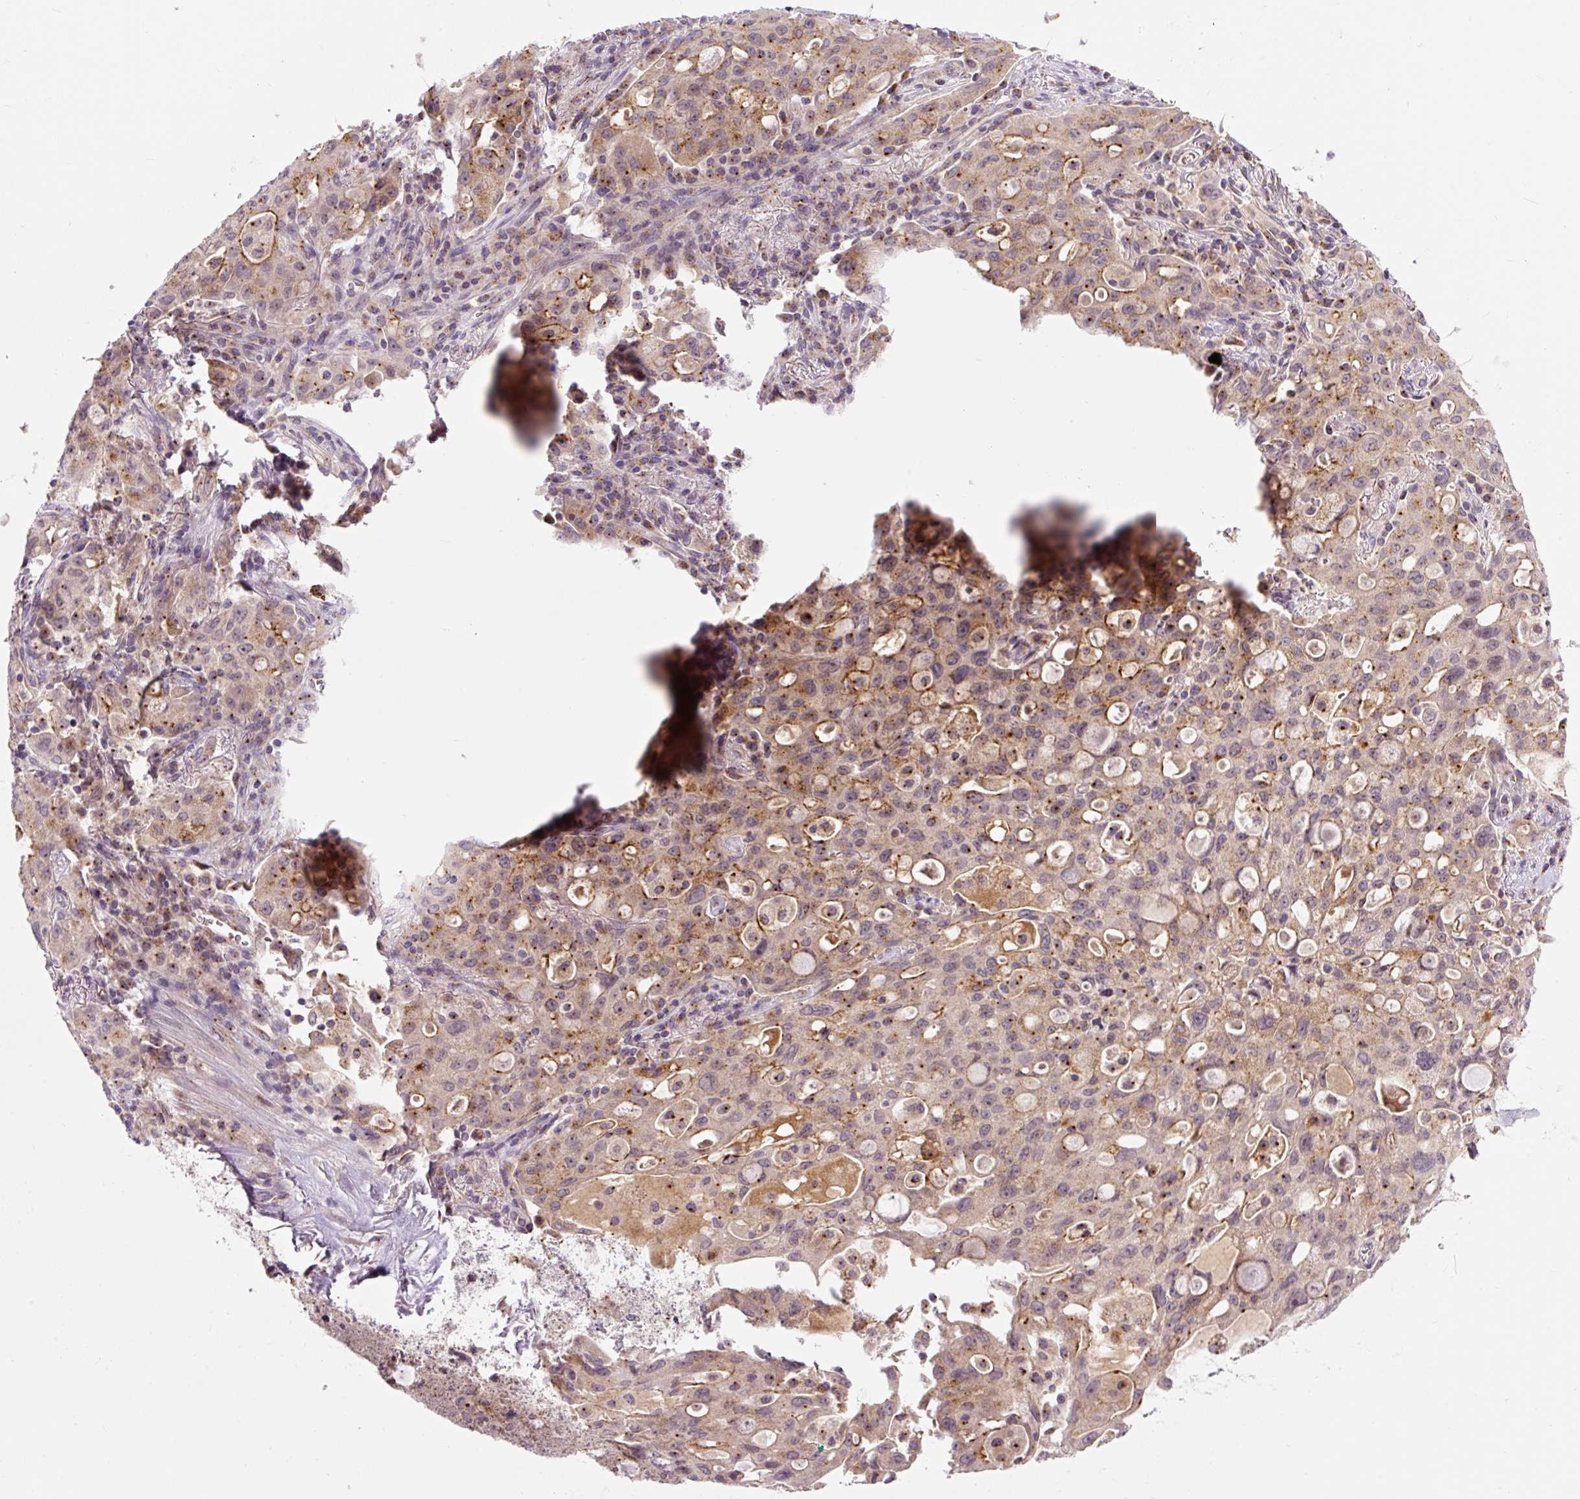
{"staining": {"intensity": "moderate", "quantity": ">75%", "location": "cytoplasmic/membranous"}, "tissue": "lung cancer", "cell_type": "Tumor cells", "image_type": "cancer", "snomed": [{"axis": "morphology", "description": "Adenocarcinoma, NOS"}, {"axis": "topography", "description": "Lung"}], "caption": "DAB (3,3'-diaminobenzidine) immunohistochemical staining of human lung adenocarcinoma demonstrates moderate cytoplasmic/membranous protein positivity in about >75% of tumor cells.", "gene": "PCM1", "patient": {"sex": "female", "age": 44}}